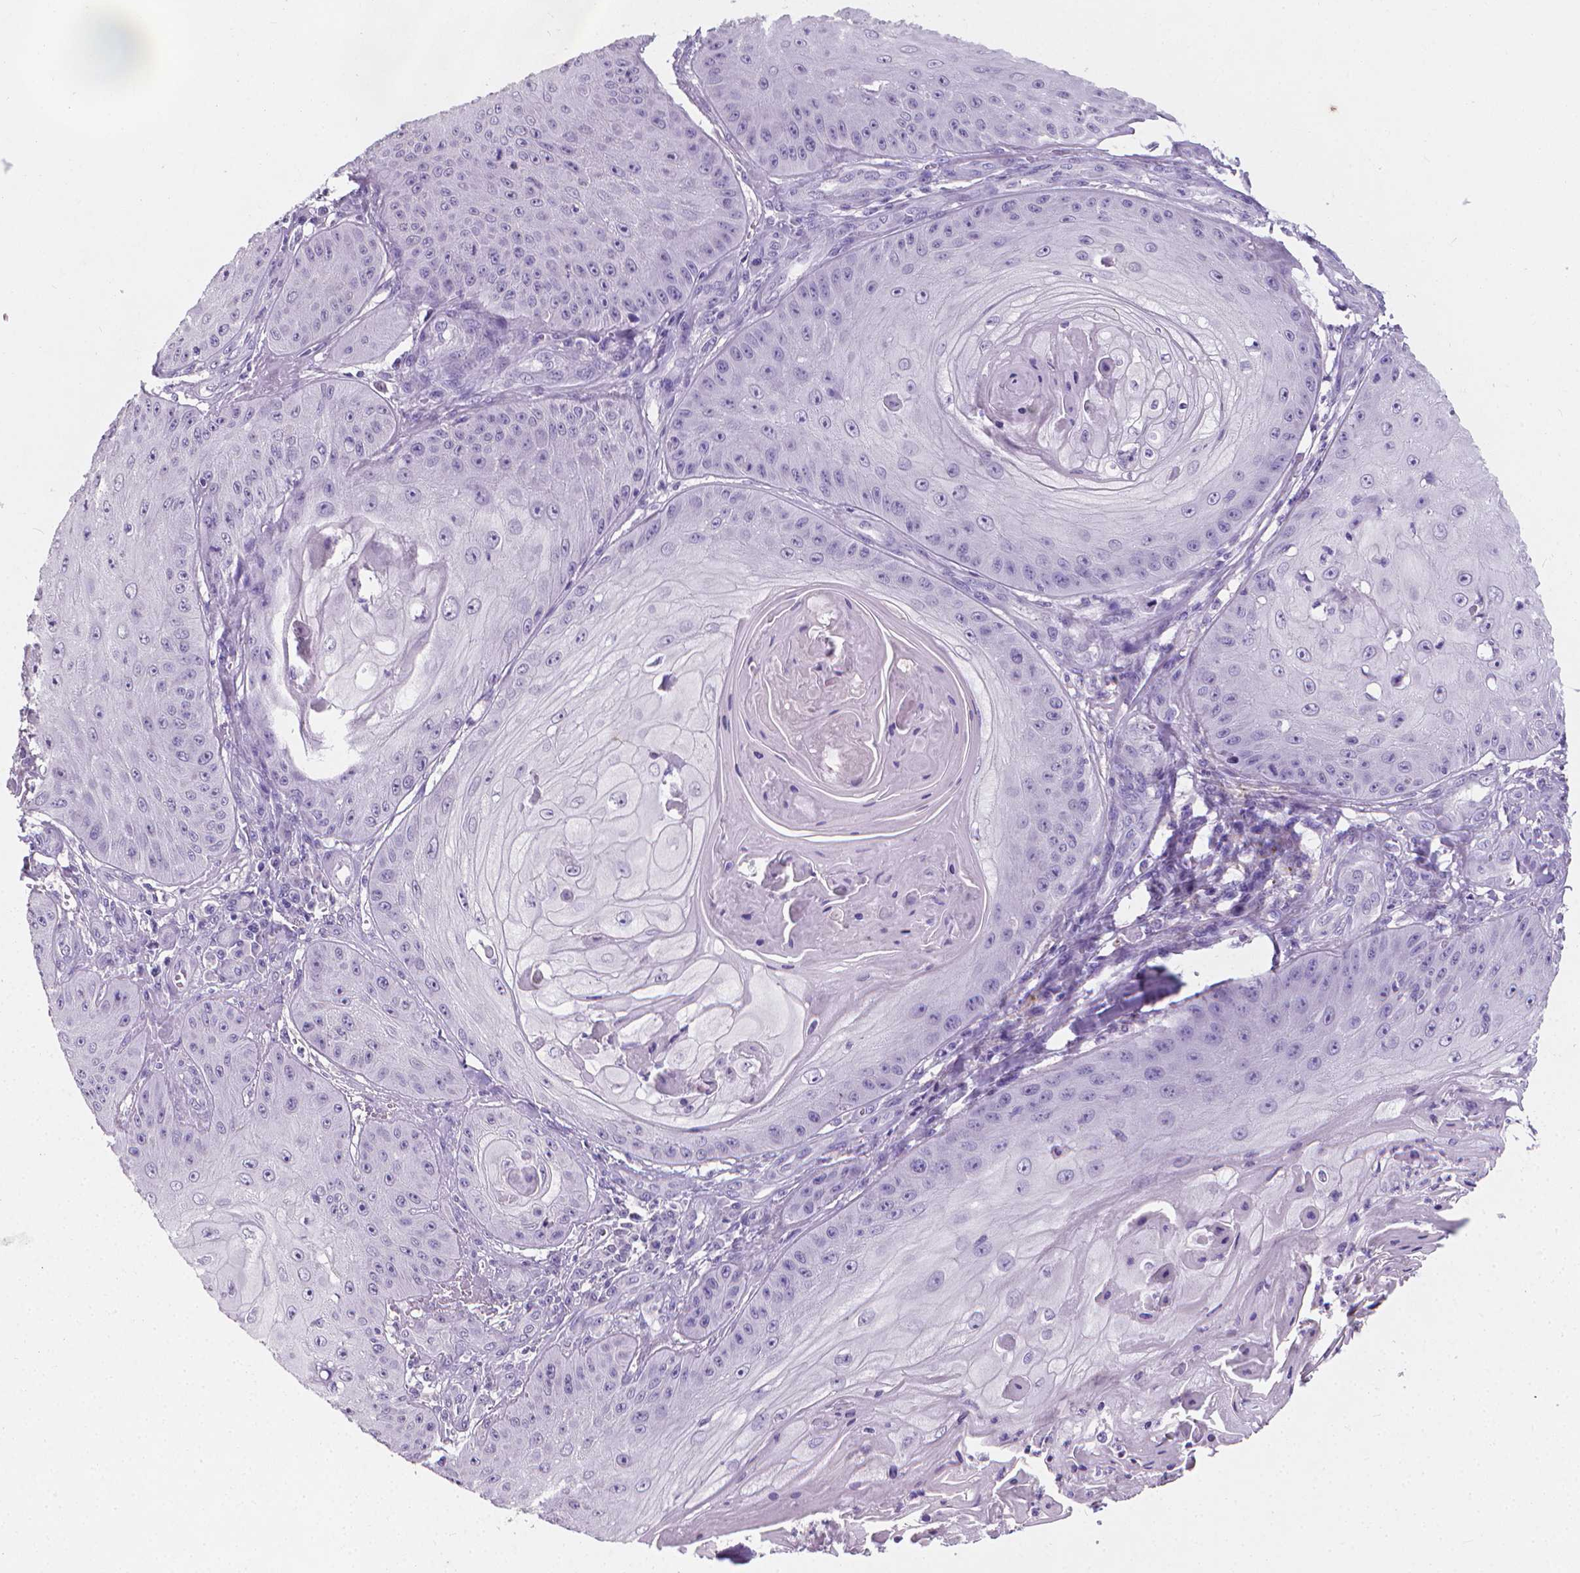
{"staining": {"intensity": "negative", "quantity": "none", "location": "none"}, "tissue": "skin cancer", "cell_type": "Tumor cells", "image_type": "cancer", "snomed": [{"axis": "morphology", "description": "Squamous cell carcinoma, NOS"}, {"axis": "topography", "description": "Skin"}], "caption": "Tumor cells are negative for protein expression in human skin cancer.", "gene": "XPNPEP2", "patient": {"sex": "male", "age": 70}}